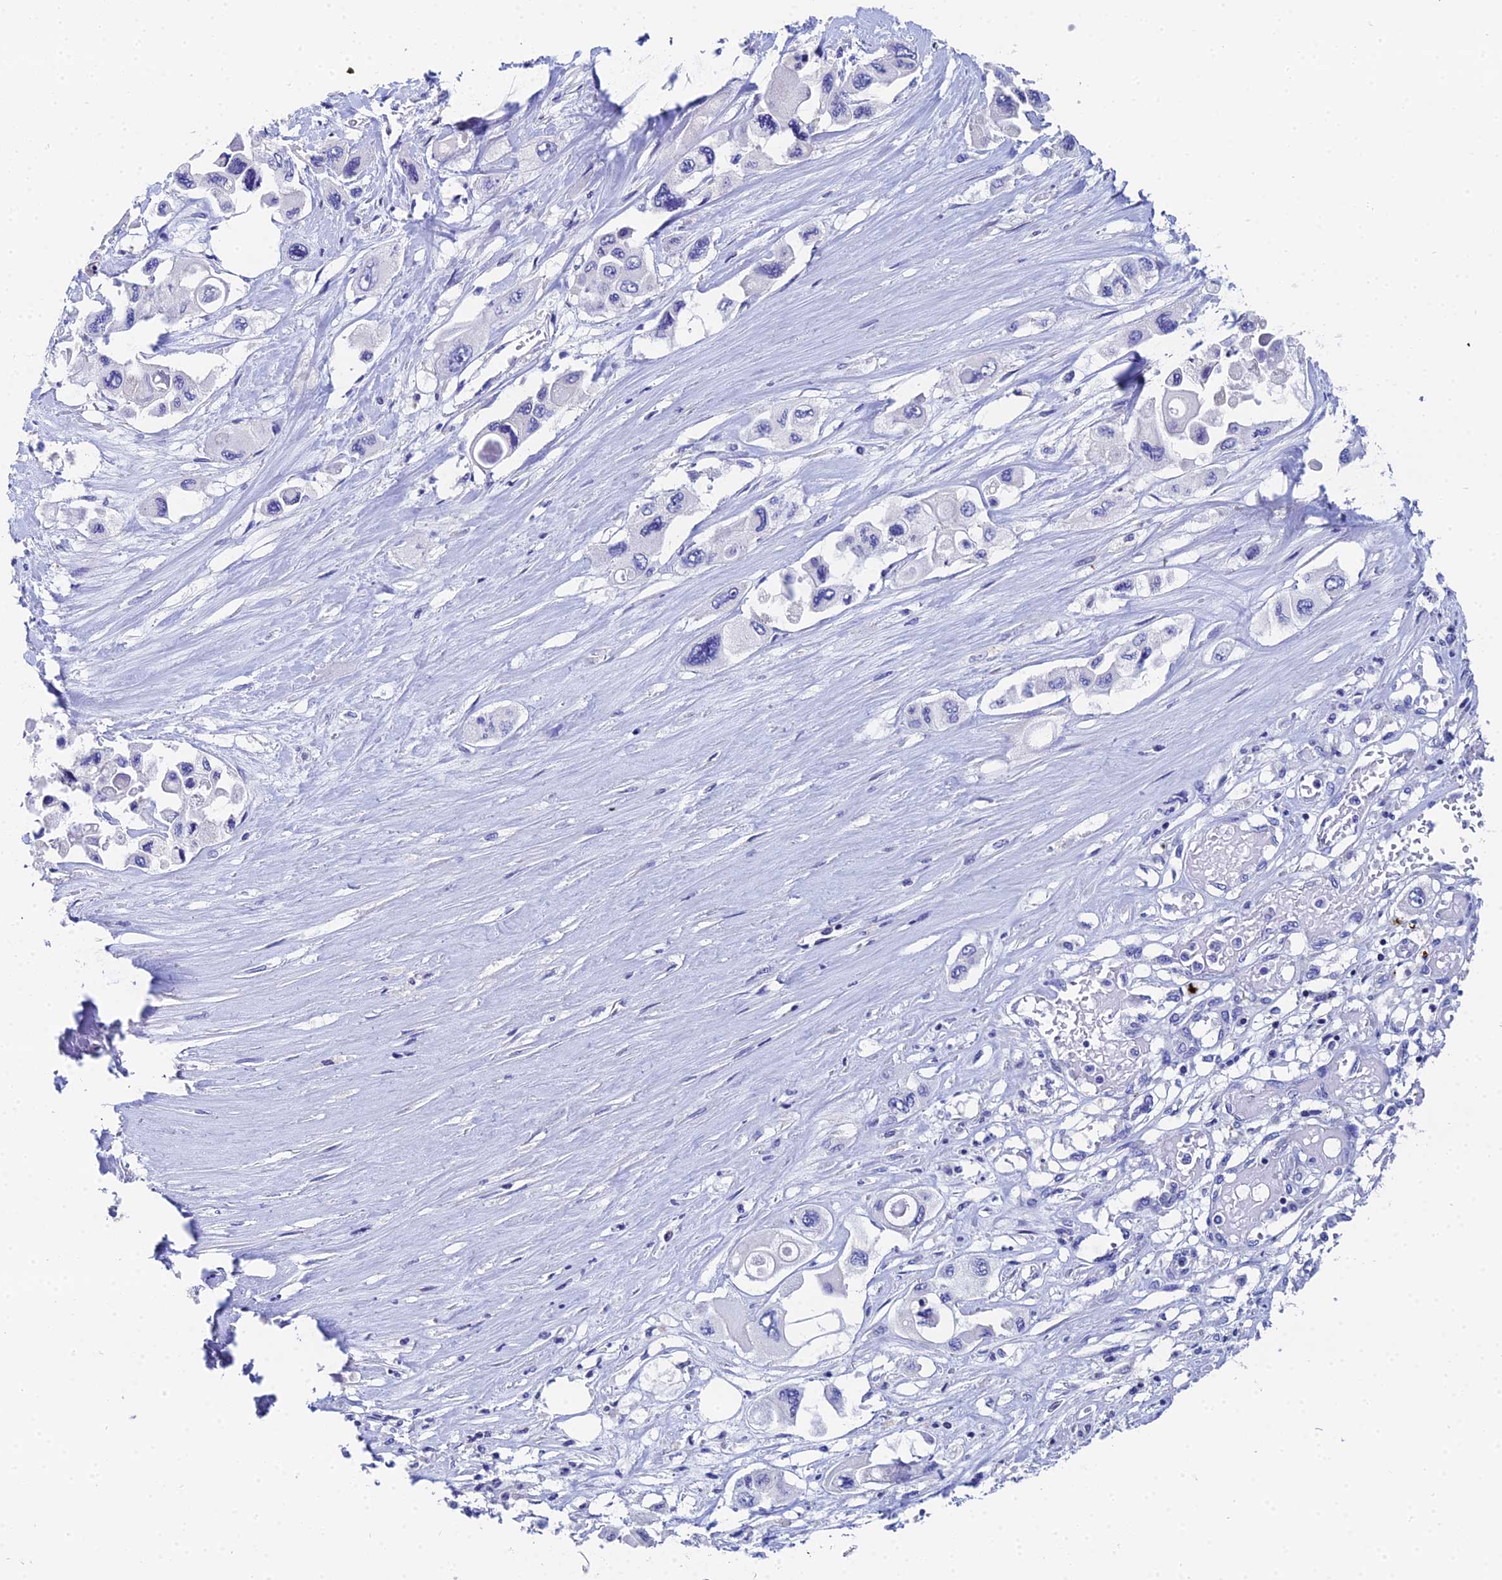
{"staining": {"intensity": "negative", "quantity": "none", "location": "none"}, "tissue": "pancreatic cancer", "cell_type": "Tumor cells", "image_type": "cancer", "snomed": [{"axis": "morphology", "description": "Adenocarcinoma, NOS"}, {"axis": "topography", "description": "Pancreas"}], "caption": "High magnification brightfield microscopy of adenocarcinoma (pancreatic) stained with DAB (3,3'-diaminobenzidine) (brown) and counterstained with hematoxylin (blue): tumor cells show no significant expression. Nuclei are stained in blue.", "gene": "OCM", "patient": {"sex": "male", "age": 92}}